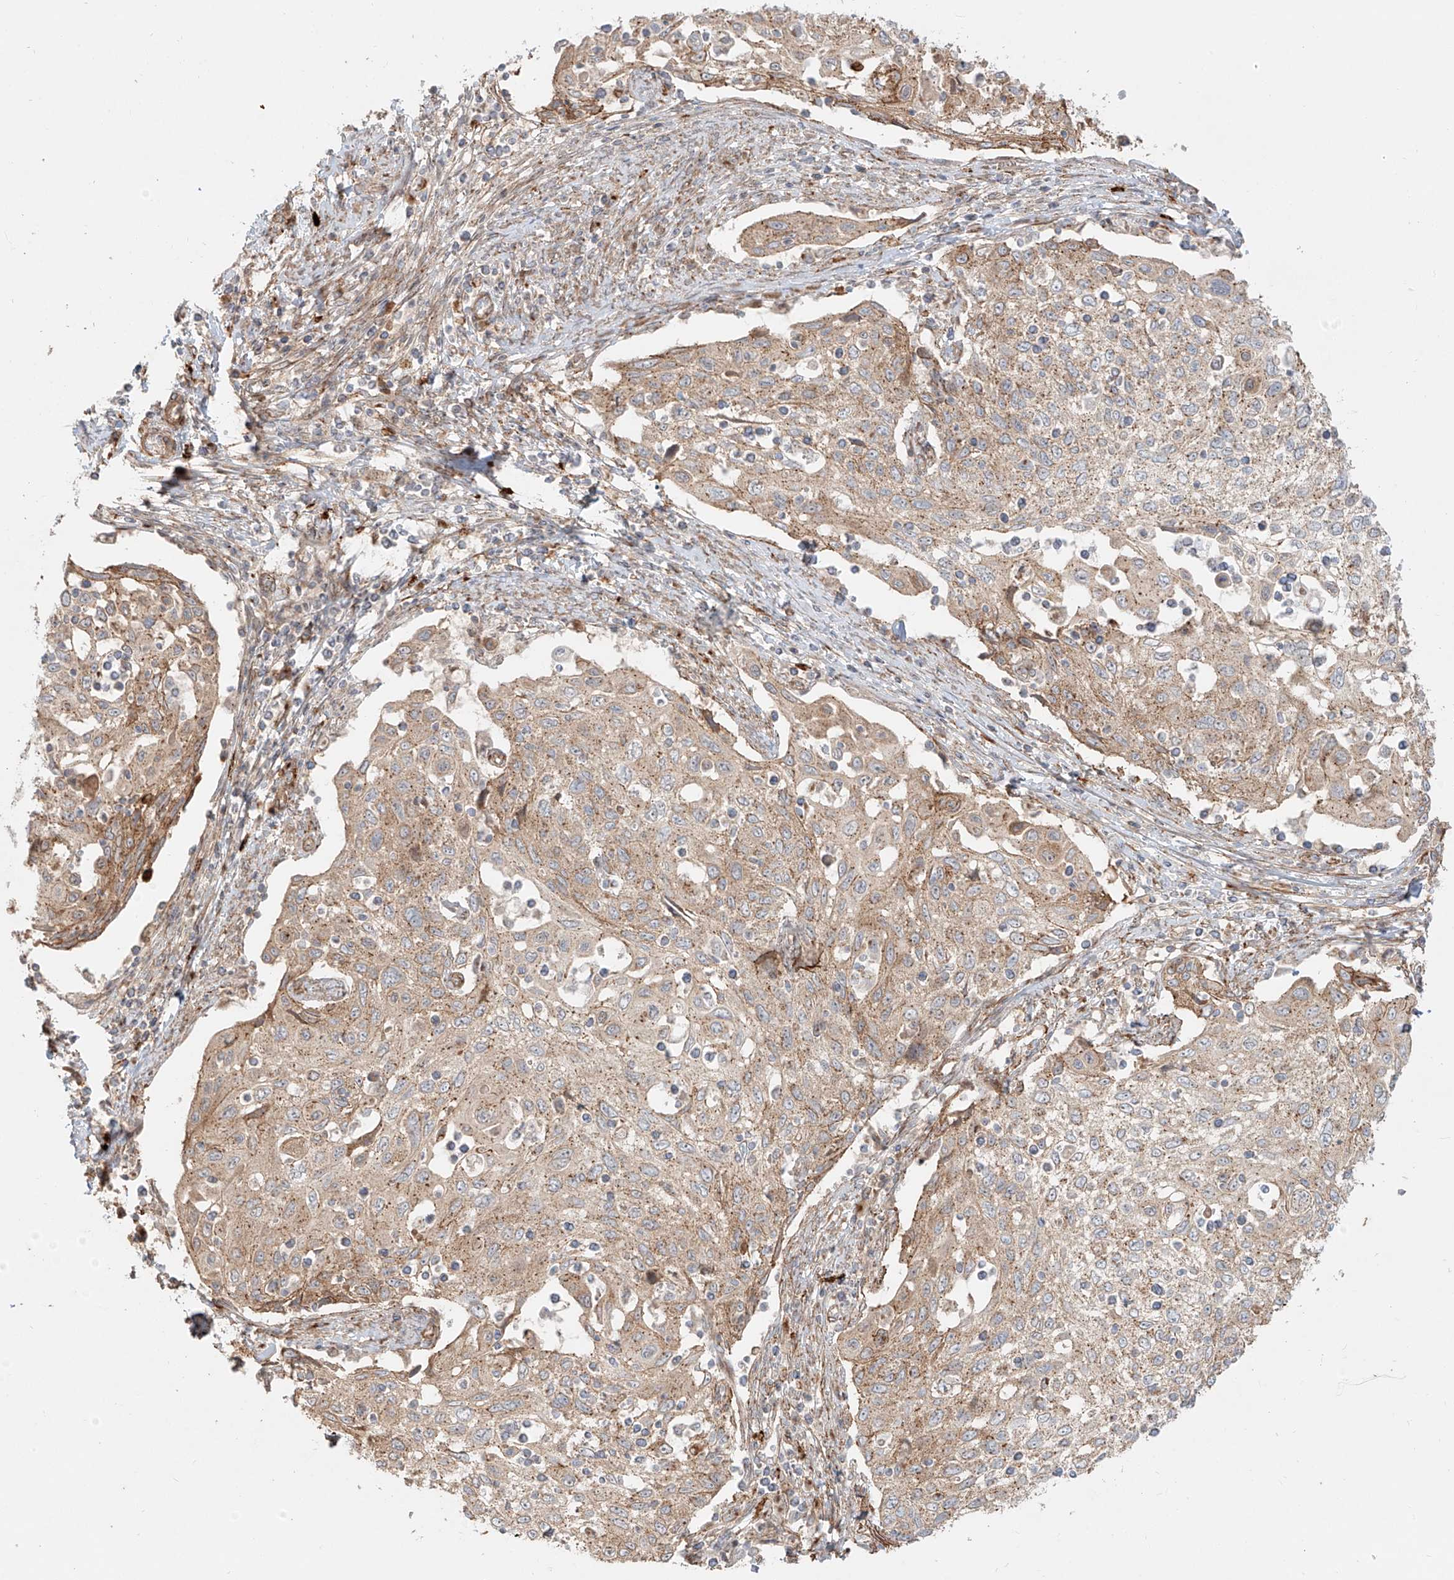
{"staining": {"intensity": "weak", "quantity": ">75%", "location": "cytoplasmic/membranous"}, "tissue": "cervical cancer", "cell_type": "Tumor cells", "image_type": "cancer", "snomed": [{"axis": "morphology", "description": "Squamous cell carcinoma, NOS"}, {"axis": "topography", "description": "Cervix"}], "caption": "Protein expression analysis of human cervical cancer reveals weak cytoplasmic/membranous staining in approximately >75% of tumor cells.", "gene": "ZNF287", "patient": {"sex": "female", "age": 70}}